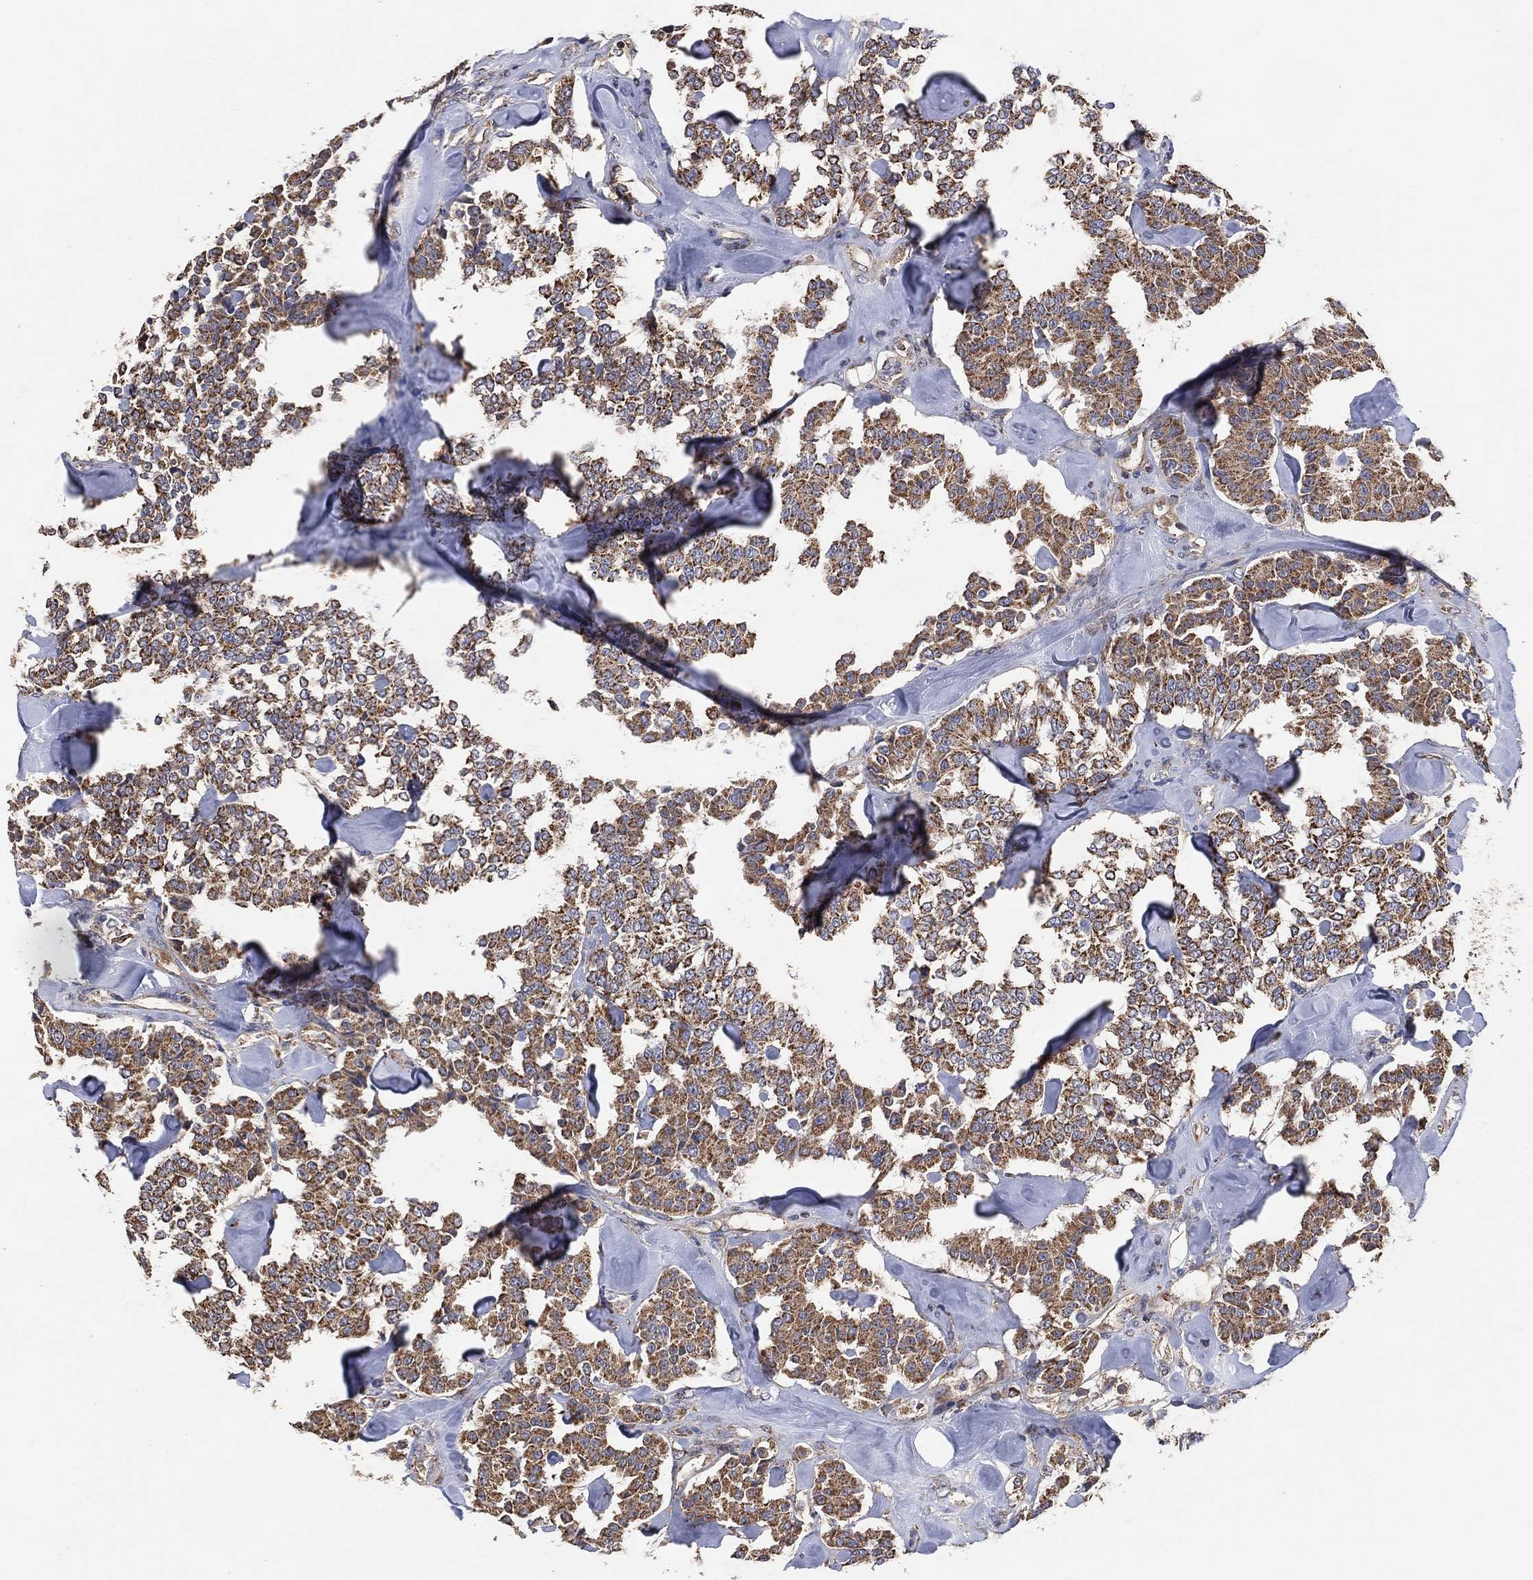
{"staining": {"intensity": "moderate", "quantity": ">75%", "location": "cytoplasmic/membranous"}, "tissue": "carcinoid", "cell_type": "Tumor cells", "image_type": "cancer", "snomed": [{"axis": "morphology", "description": "Carcinoid, malignant, NOS"}, {"axis": "topography", "description": "Pancreas"}], "caption": "Moderate cytoplasmic/membranous positivity for a protein is identified in approximately >75% of tumor cells of carcinoid using immunohistochemistry.", "gene": "LIMD1", "patient": {"sex": "male", "age": 41}}